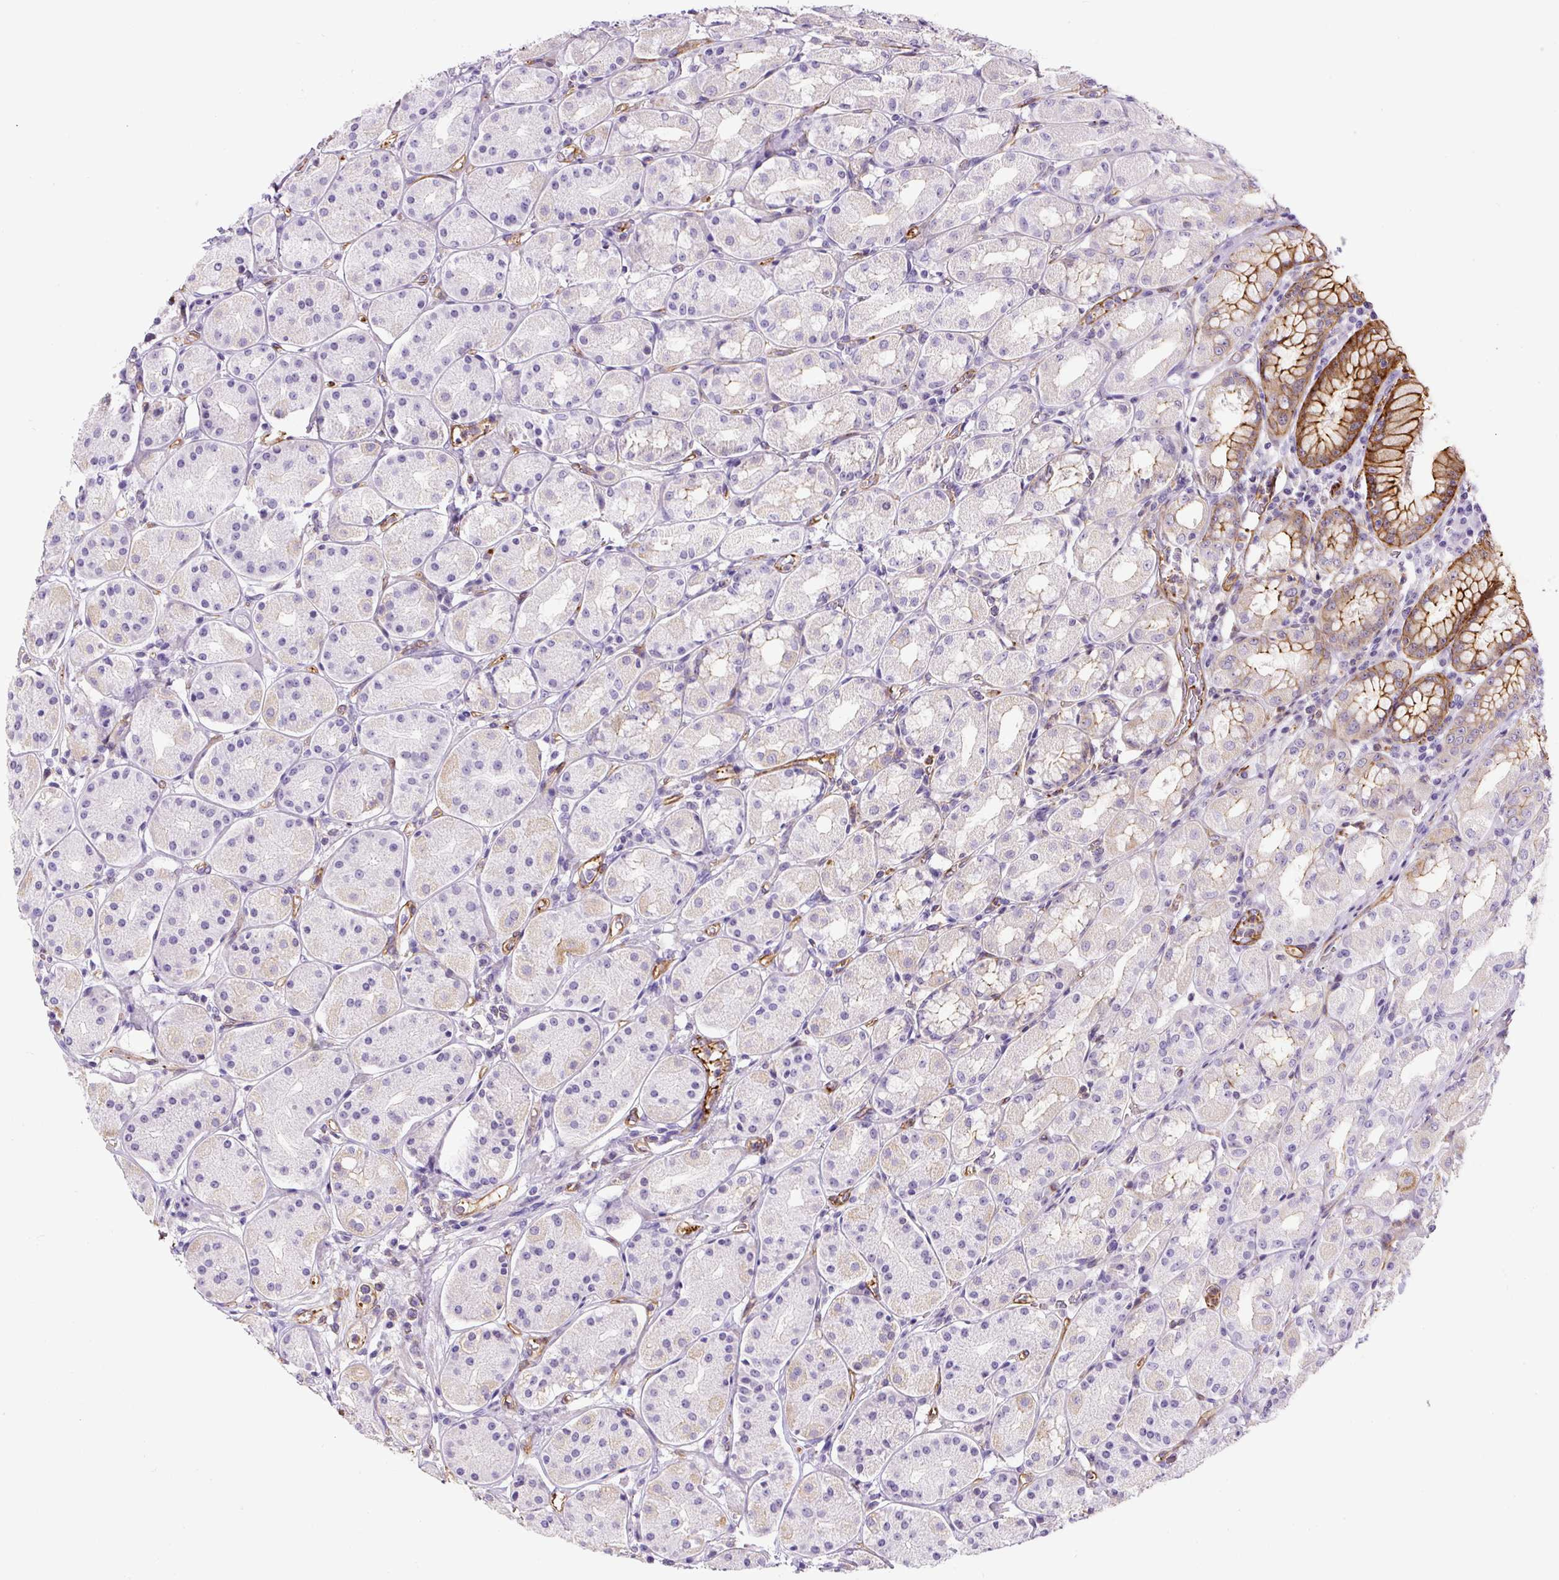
{"staining": {"intensity": "moderate", "quantity": "<25%", "location": "cytoplasmic/membranous"}, "tissue": "stomach", "cell_type": "Glandular cells", "image_type": "normal", "snomed": [{"axis": "morphology", "description": "Normal tissue, NOS"}, {"axis": "topography", "description": "Stomach"}, {"axis": "topography", "description": "Stomach, lower"}], "caption": "Immunohistochemistry (DAB) staining of benign stomach shows moderate cytoplasmic/membranous protein staining in approximately <25% of glandular cells. (Stains: DAB (3,3'-diaminobenzidine) in brown, nuclei in blue, Microscopy: brightfield microscopy at high magnification).", "gene": "B3GALT5", "patient": {"sex": "female", "age": 56}}